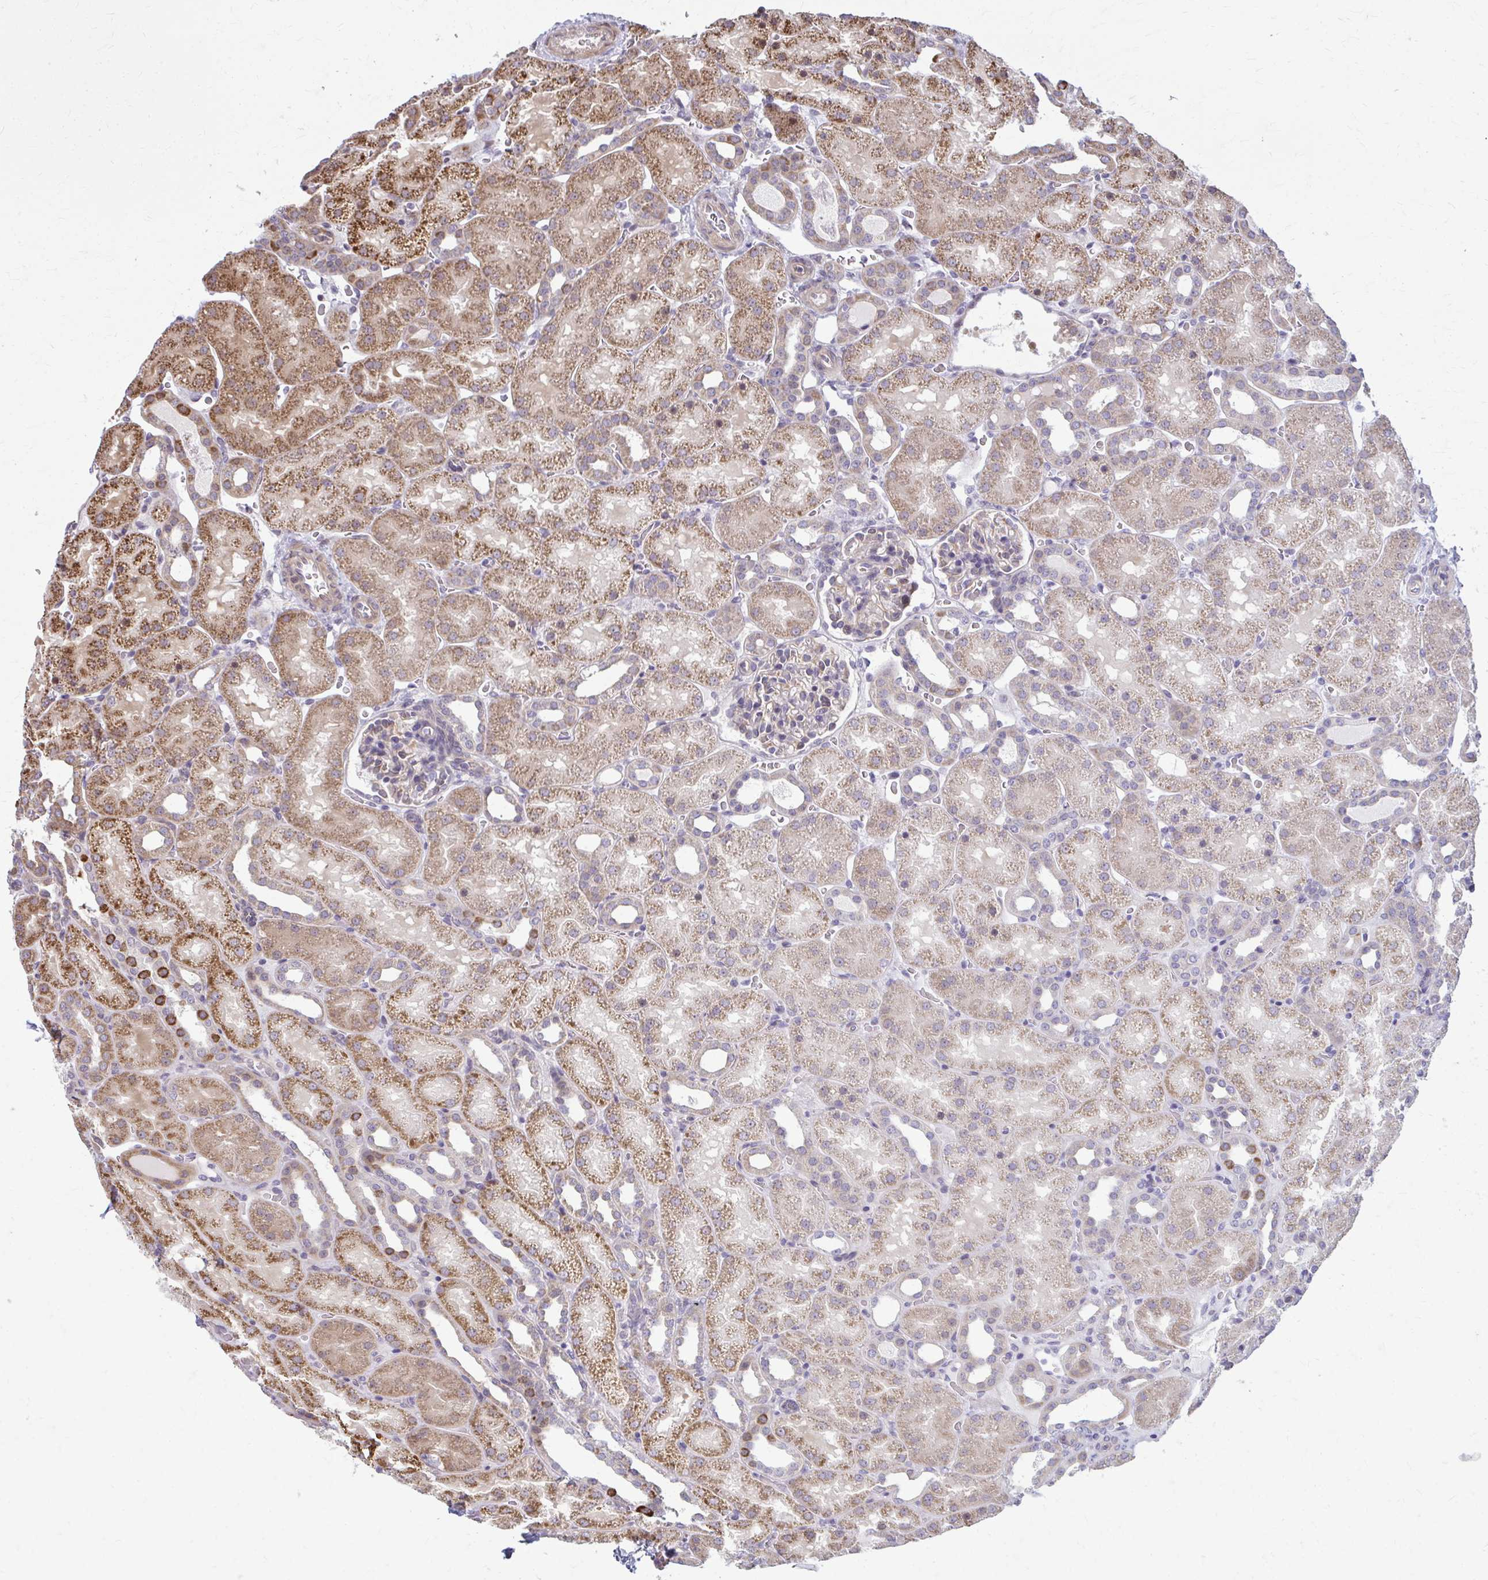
{"staining": {"intensity": "moderate", "quantity": "<25%", "location": "cytoplasmic/membranous"}, "tissue": "kidney", "cell_type": "Cells in glomeruli", "image_type": "normal", "snomed": [{"axis": "morphology", "description": "Normal tissue, NOS"}, {"axis": "topography", "description": "Kidney"}], "caption": "Immunohistochemistry of benign human kidney reveals low levels of moderate cytoplasmic/membranous expression in approximately <25% of cells in glomeruli.", "gene": "MAF1", "patient": {"sex": "male", "age": 2}}